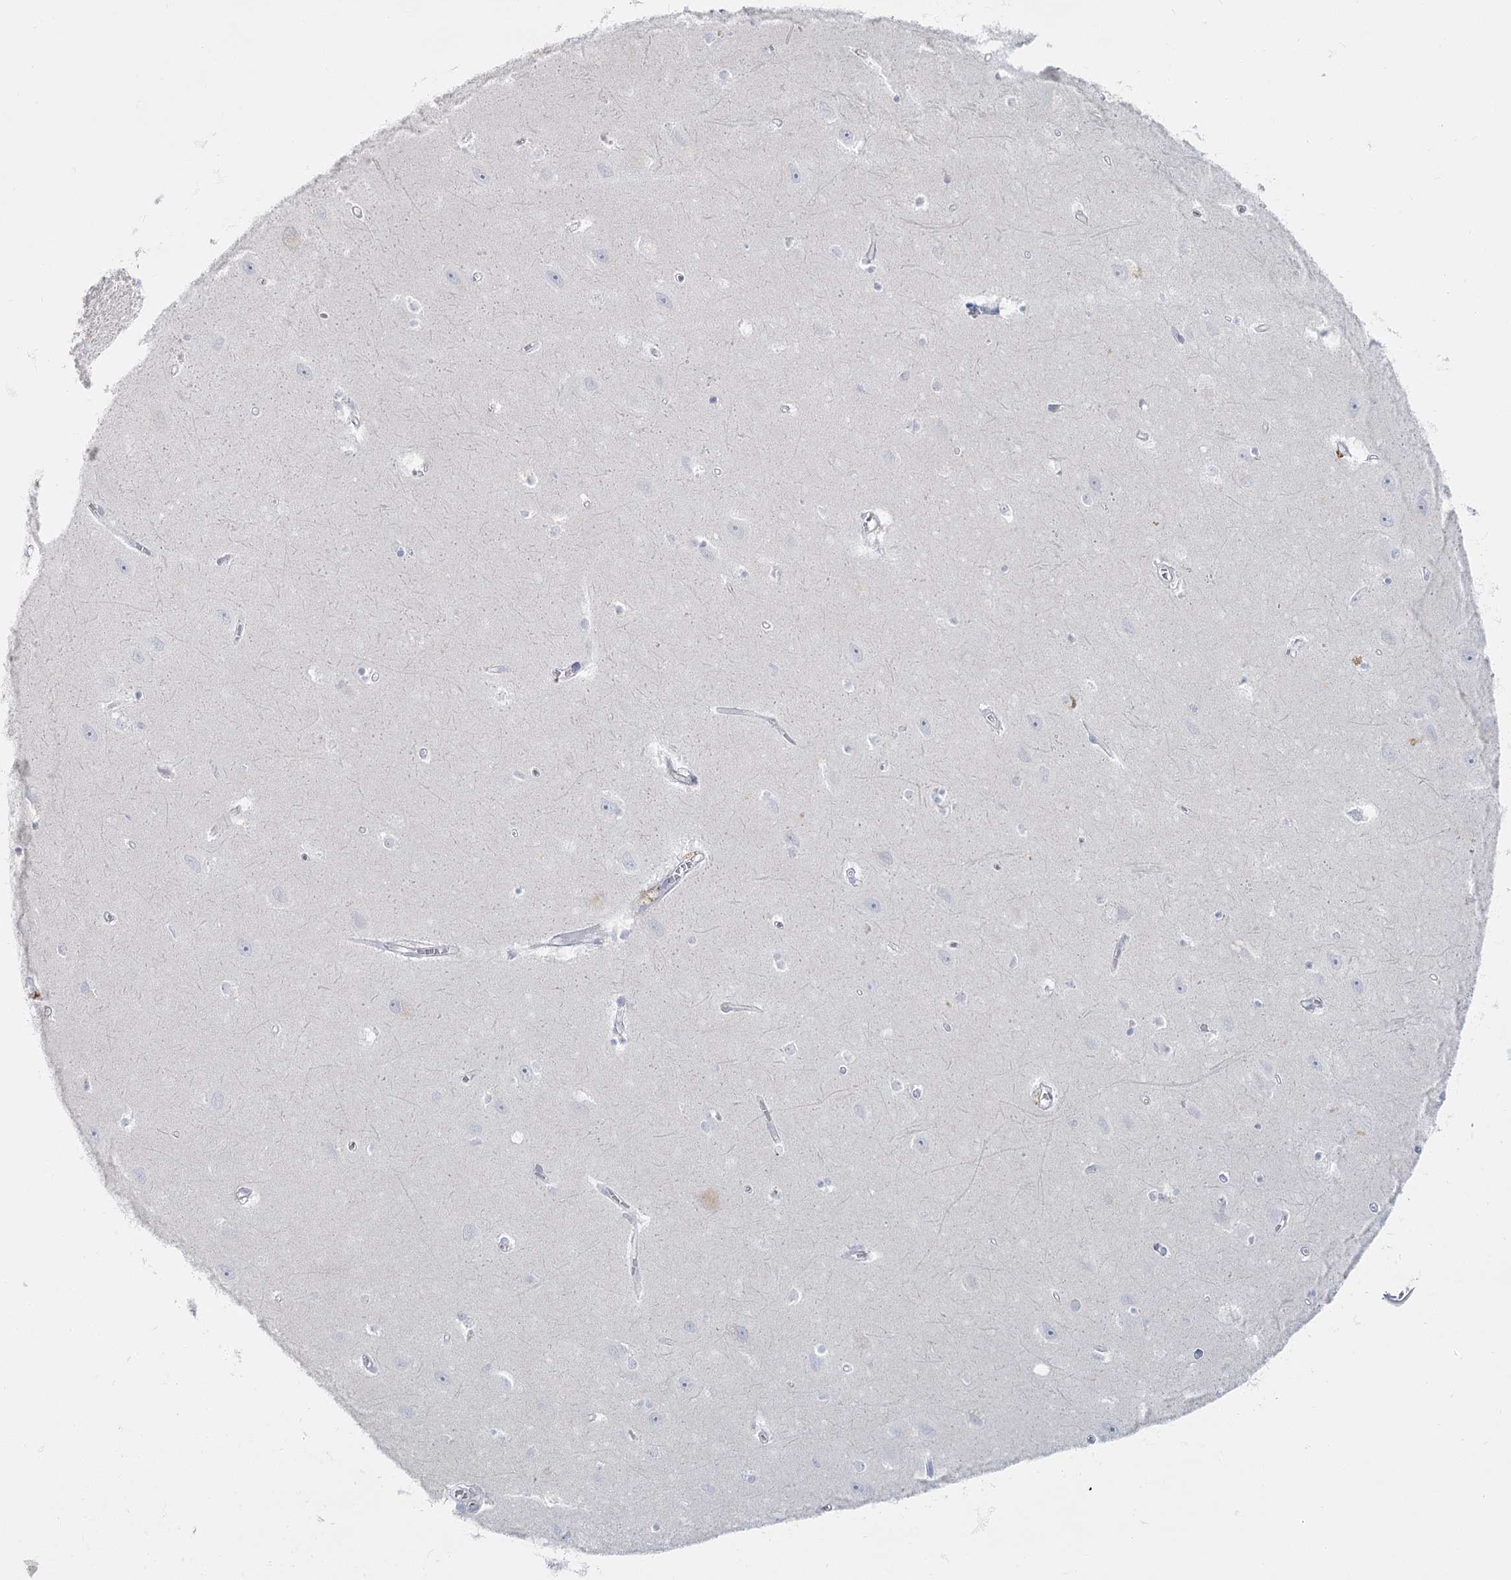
{"staining": {"intensity": "negative", "quantity": "none", "location": "none"}, "tissue": "hippocampus", "cell_type": "Glial cells", "image_type": "normal", "snomed": [{"axis": "morphology", "description": "Normal tissue, NOS"}, {"axis": "topography", "description": "Hippocampus"}], "caption": "Normal hippocampus was stained to show a protein in brown. There is no significant positivity in glial cells.", "gene": "FAM110C", "patient": {"sex": "female", "age": 64}}